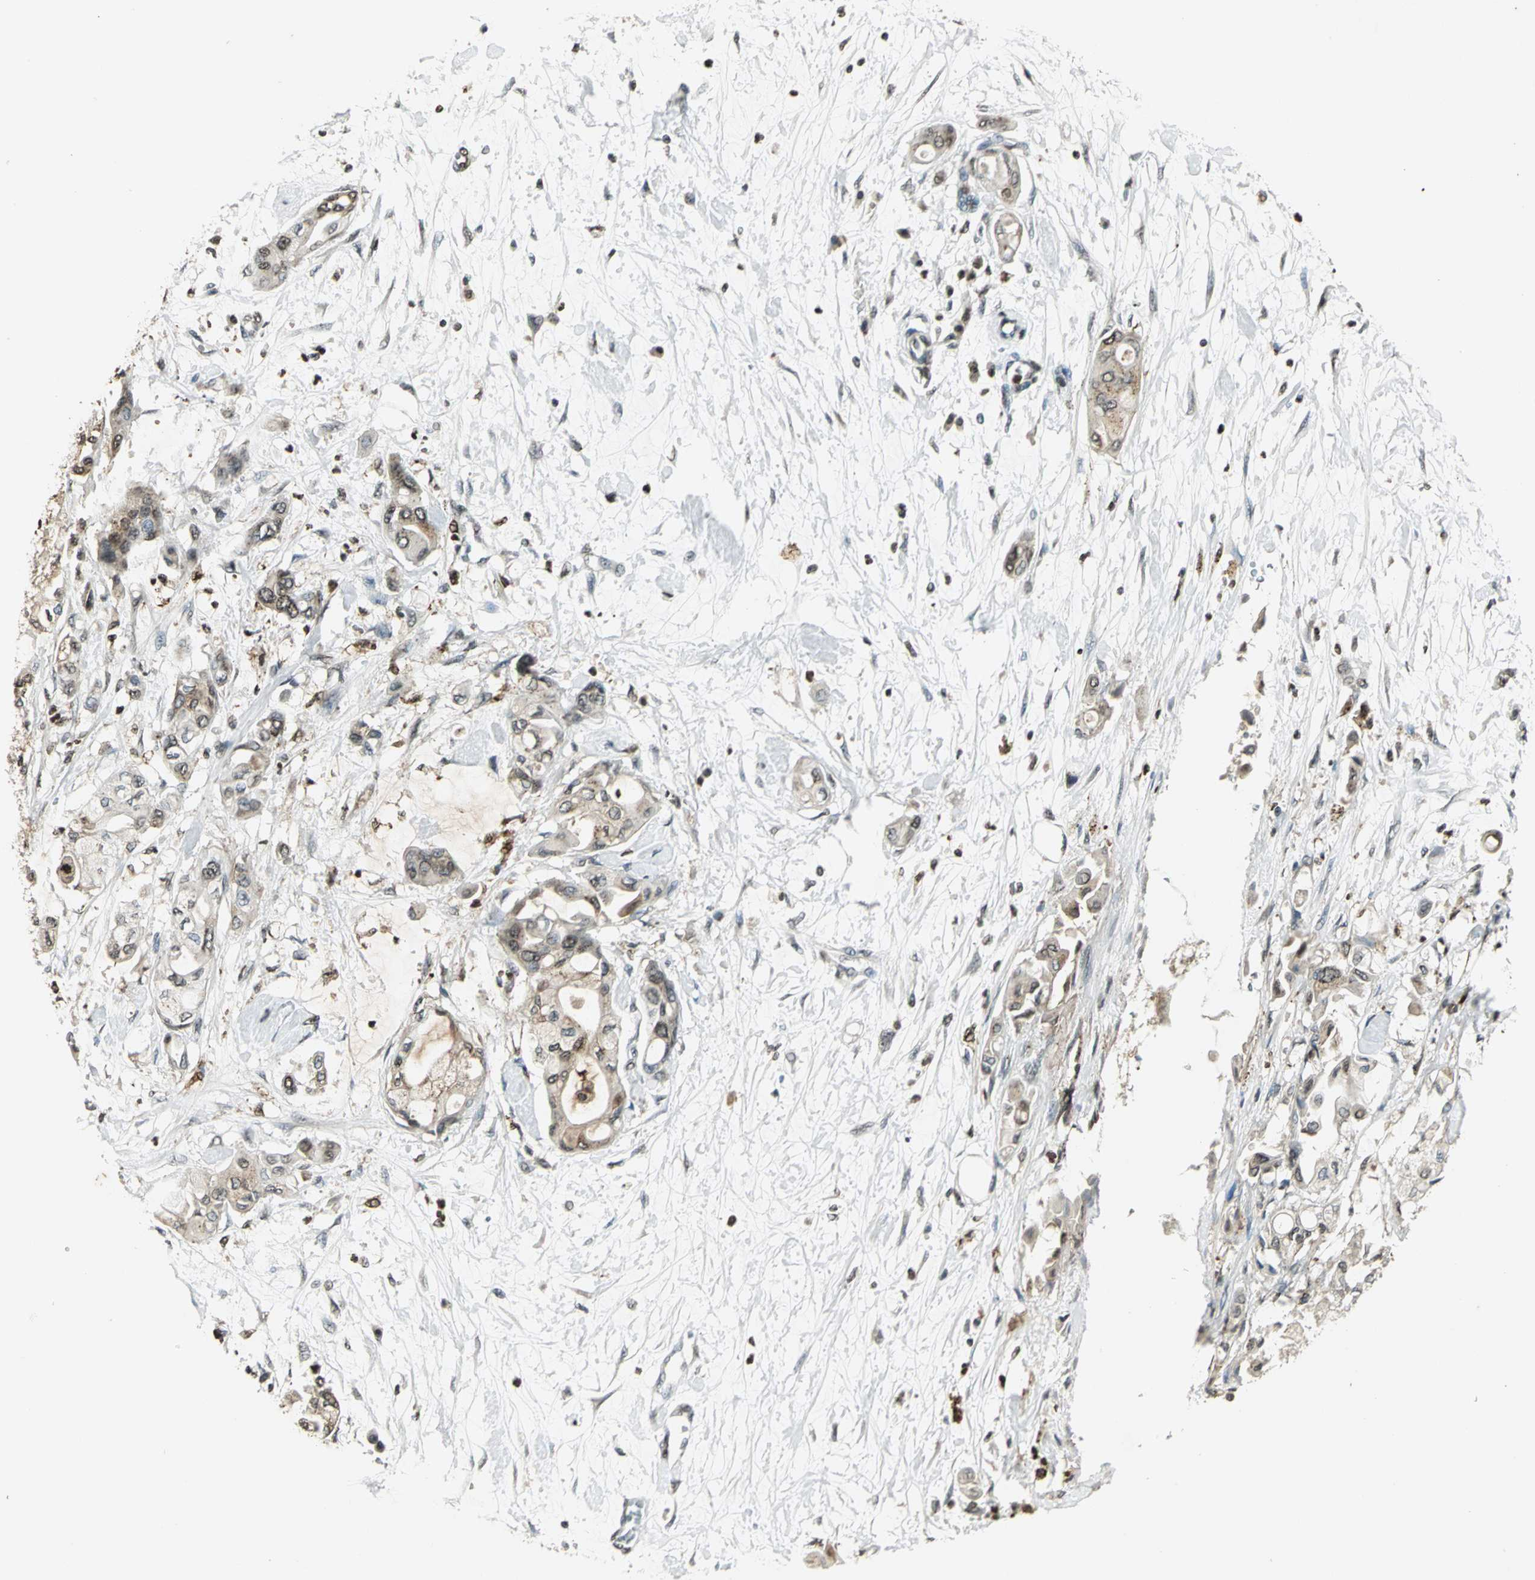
{"staining": {"intensity": "moderate", "quantity": ">75%", "location": "cytoplasmic/membranous,nuclear"}, "tissue": "pancreatic cancer", "cell_type": "Tumor cells", "image_type": "cancer", "snomed": [{"axis": "morphology", "description": "Adenocarcinoma, NOS"}, {"axis": "morphology", "description": "Adenocarcinoma, metastatic, NOS"}, {"axis": "topography", "description": "Lymph node"}, {"axis": "topography", "description": "Pancreas"}, {"axis": "topography", "description": "Duodenum"}], "caption": "Pancreatic cancer was stained to show a protein in brown. There is medium levels of moderate cytoplasmic/membranous and nuclear positivity in approximately >75% of tumor cells. (brown staining indicates protein expression, while blue staining denotes nuclei).", "gene": "LGALS3", "patient": {"sex": "female", "age": 64}}